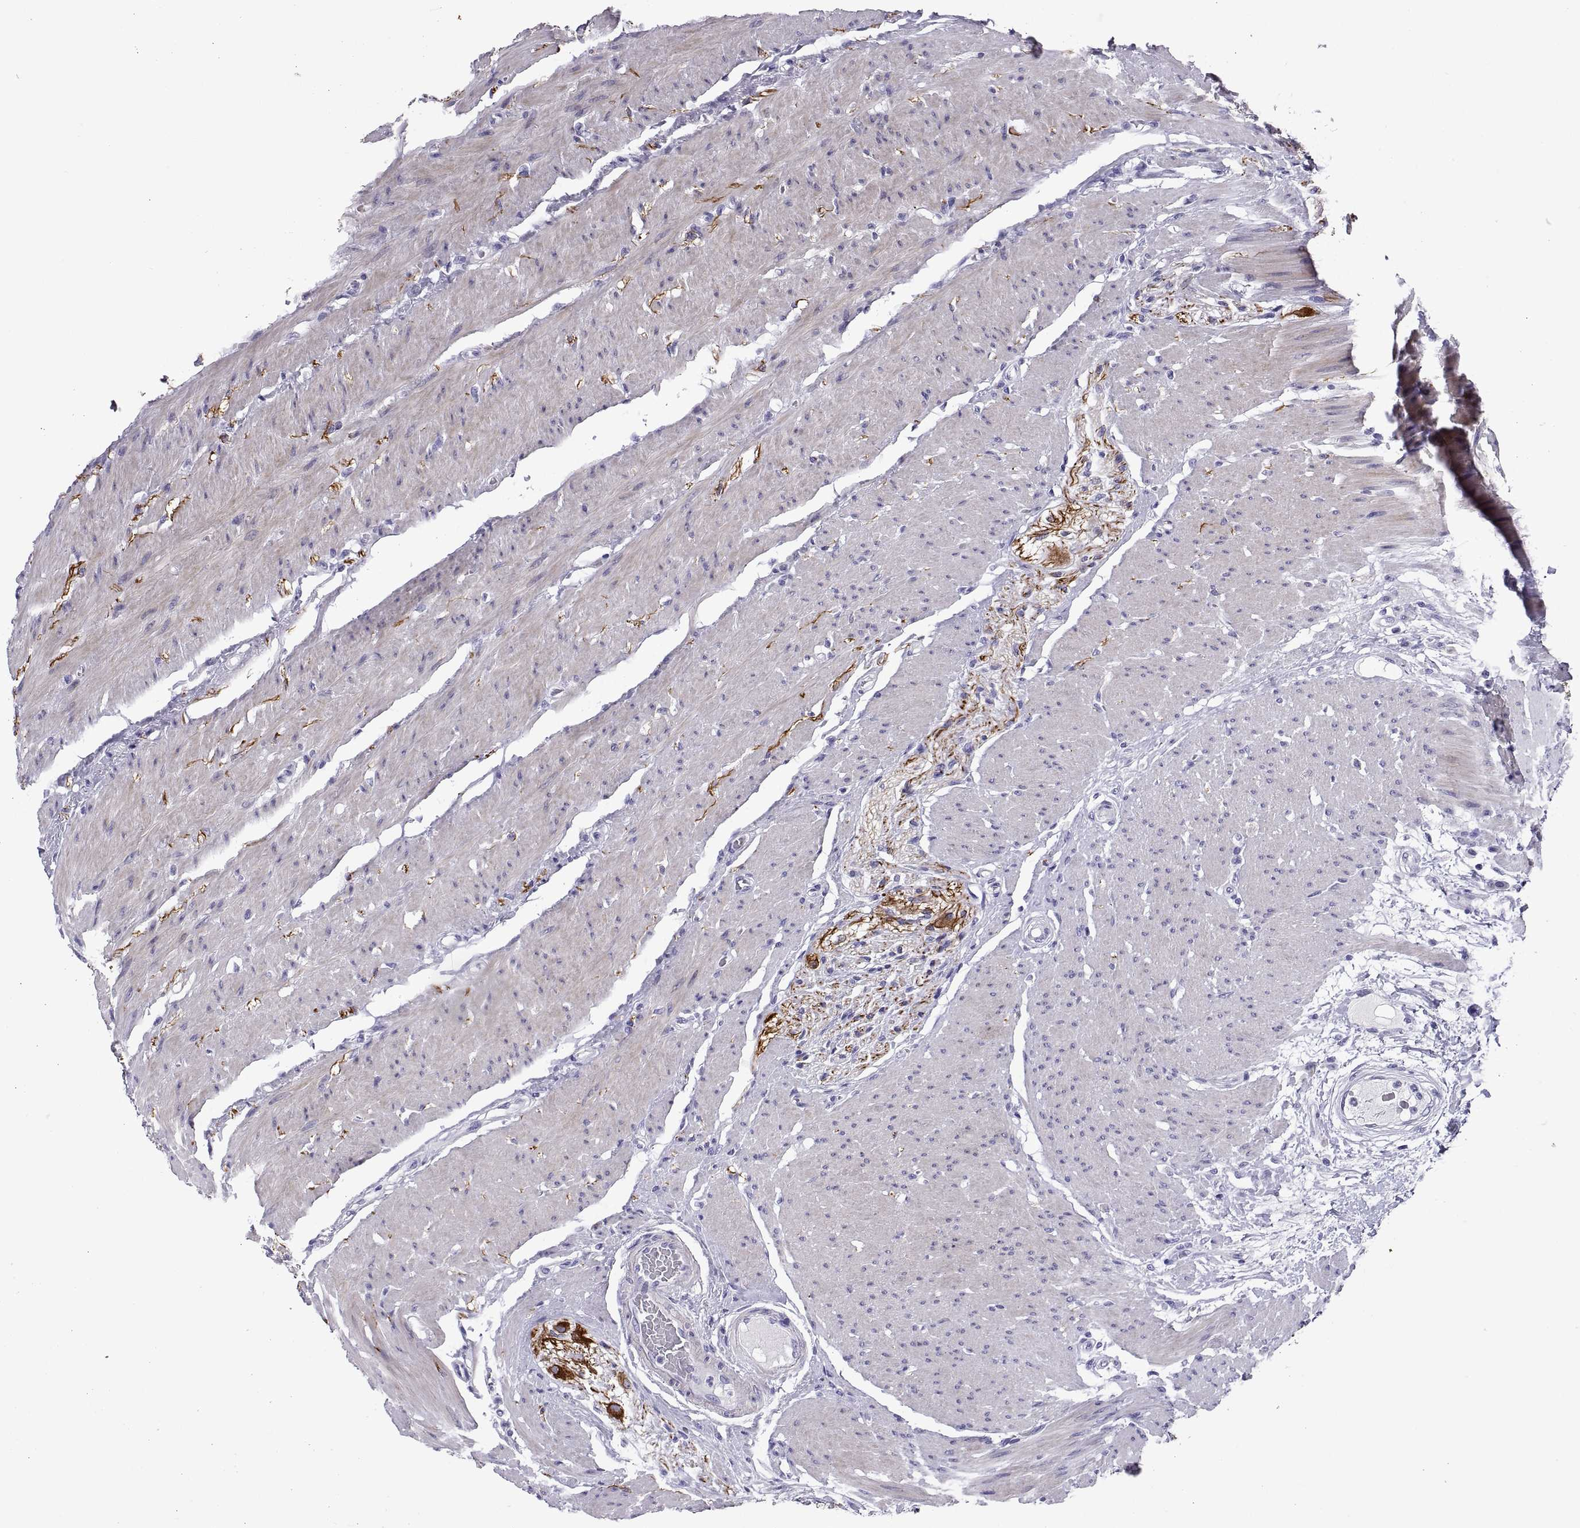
{"staining": {"intensity": "negative", "quantity": "none", "location": "none"}, "tissue": "colon", "cell_type": "Endothelial cells", "image_type": "normal", "snomed": [{"axis": "morphology", "description": "Normal tissue, NOS"}, {"axis": "topography", "description": "Colon"}], "caption": "The histopathology image shows no significant positivity in endothelial cells of colon. Brightfield microscopy of immunohistochemistry (IHC) stained with DAB (brown) and hematoxylin (blue), captured at high magnification.", "gene": "RGS20", "patient": {"sex": "female", "age": 65}}